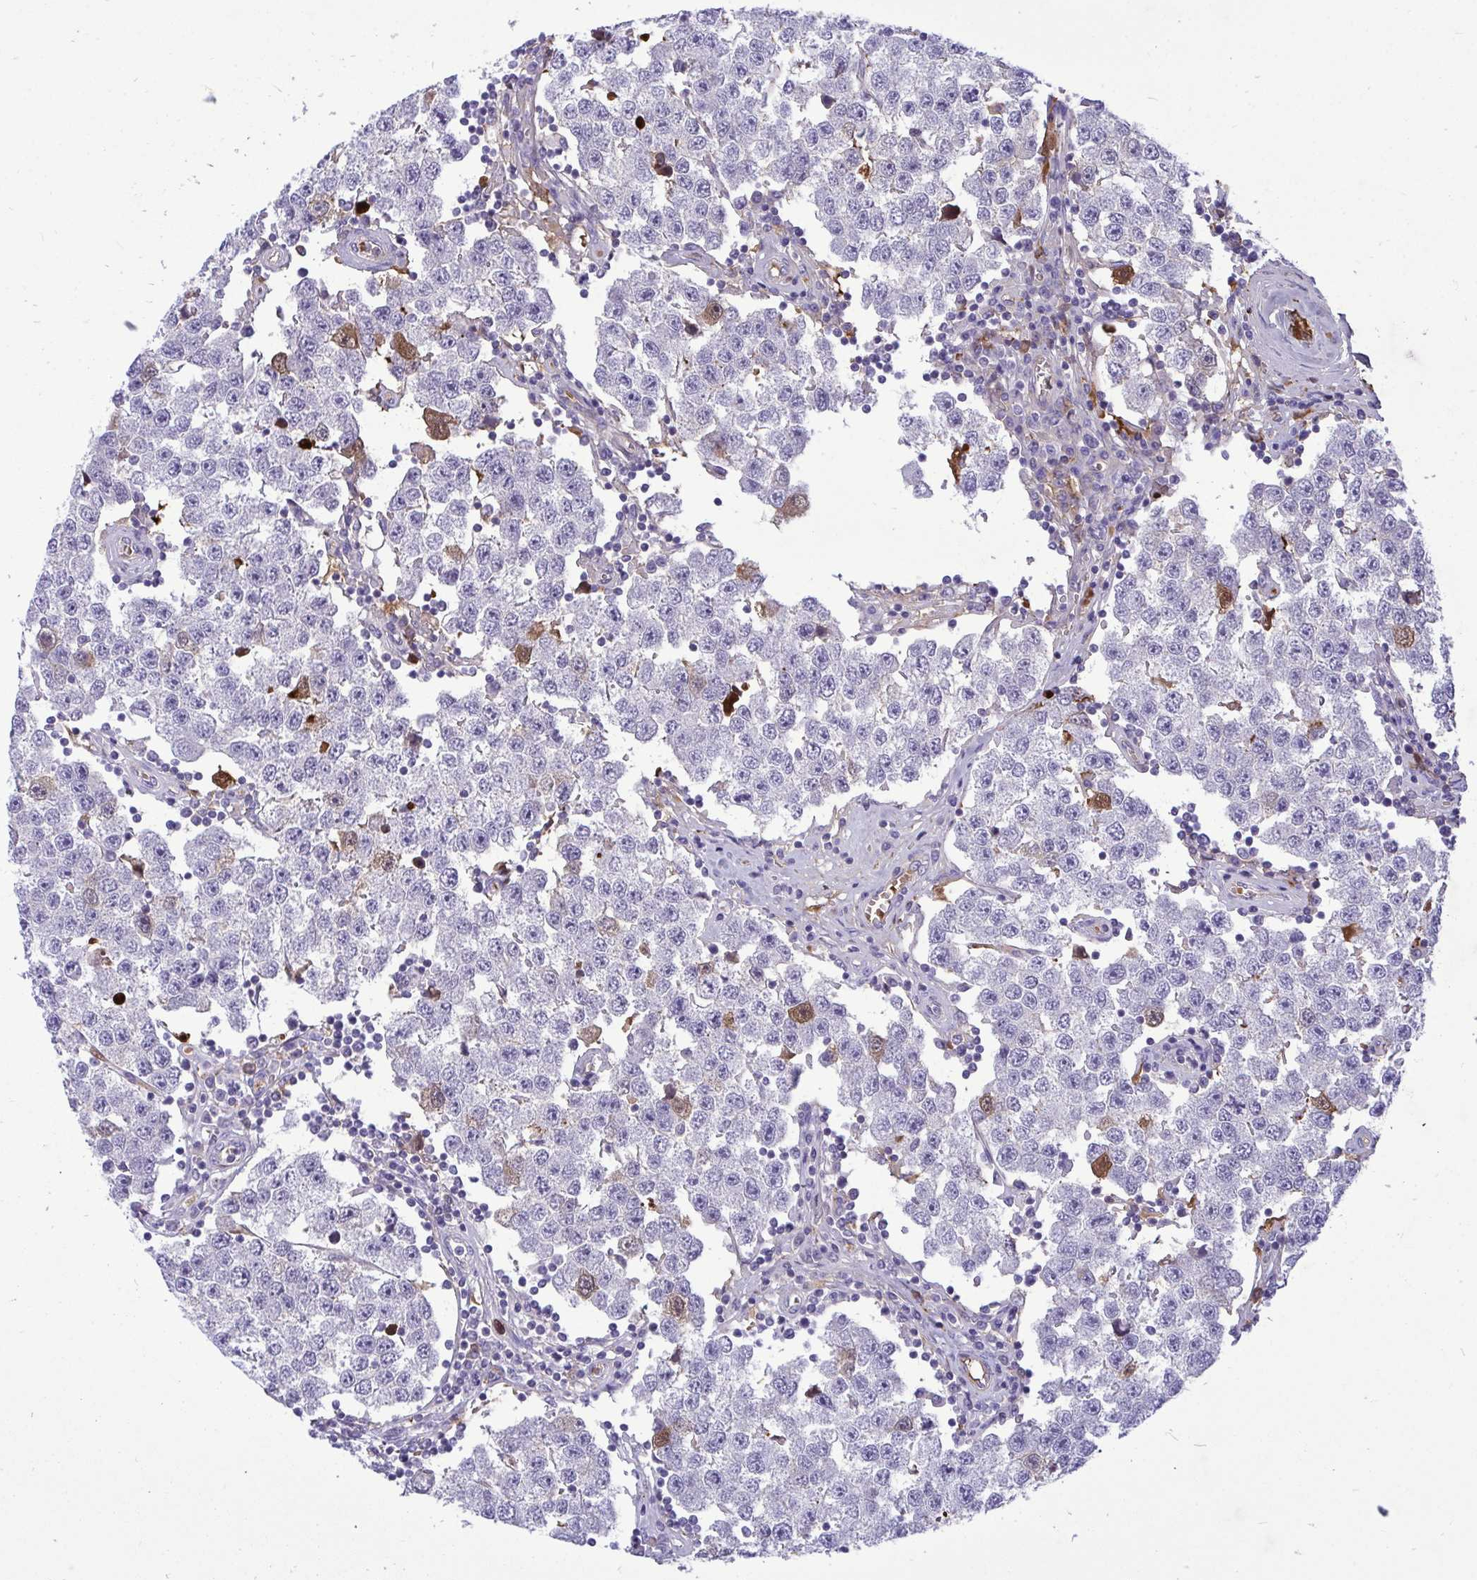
{"staining": {"intensity": "moderate", "quantity": "<25%", "location": "cytoplasmic/membranous"}, "tissue": "testis cancer", "cell_type": "Tumor cells", "image_type": "cancer", "snomed": [{"axis": "morphology", "description": "Seminoma, NOS"}, {"axis": "topography", "description": "Testis"}], "caption": "Human testis cancer stained with a brown dye shows moderate cytoplasmic/membranous positive expression in approximately <25% of tumor cells.", "gene": "F2", "patient": {"sex": "male", "age": 34}}